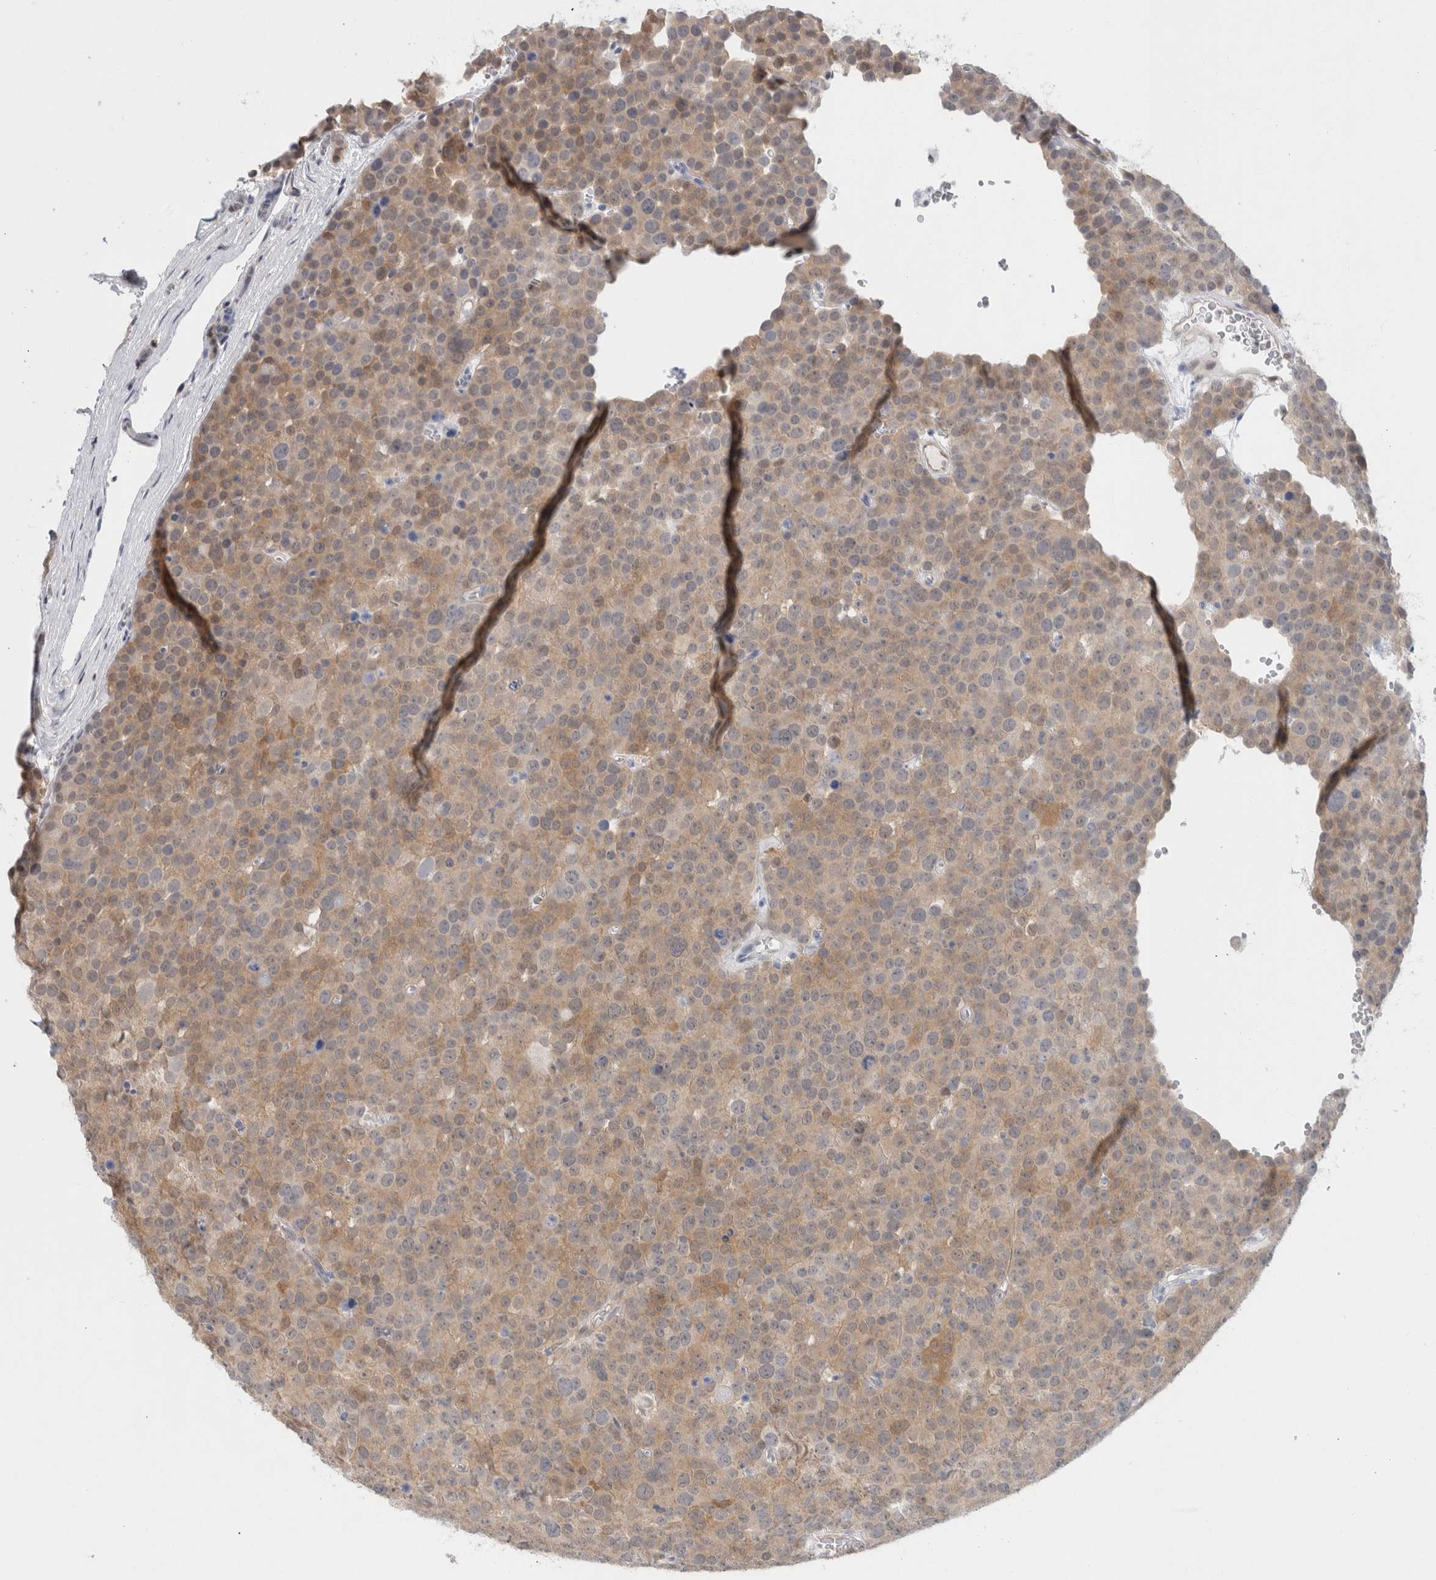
{"staining": {"intensity": "moderate", "quantity": "25%-75%", "location": "cytoplasmic/membranous"}, "tissue": "testis cancer", "cell_type": "Tumor cells", "image_type": "cancer", "snomed": [{"axis": "morphology", "description": "Seminoma, NOS"}, {"axis": "topography", "description": "Testis"}], "caption": "A brown stain shows moderate cytoplasmic/membranous staining of a protein in human testis seminoma tumor cells. The staining was performed using DAB, with brown indicating positive protein expression. Nuclei are stained blue with hematoxylin.", "gene": "CASP6", "patient": {"sex": "male", "age": 71}}